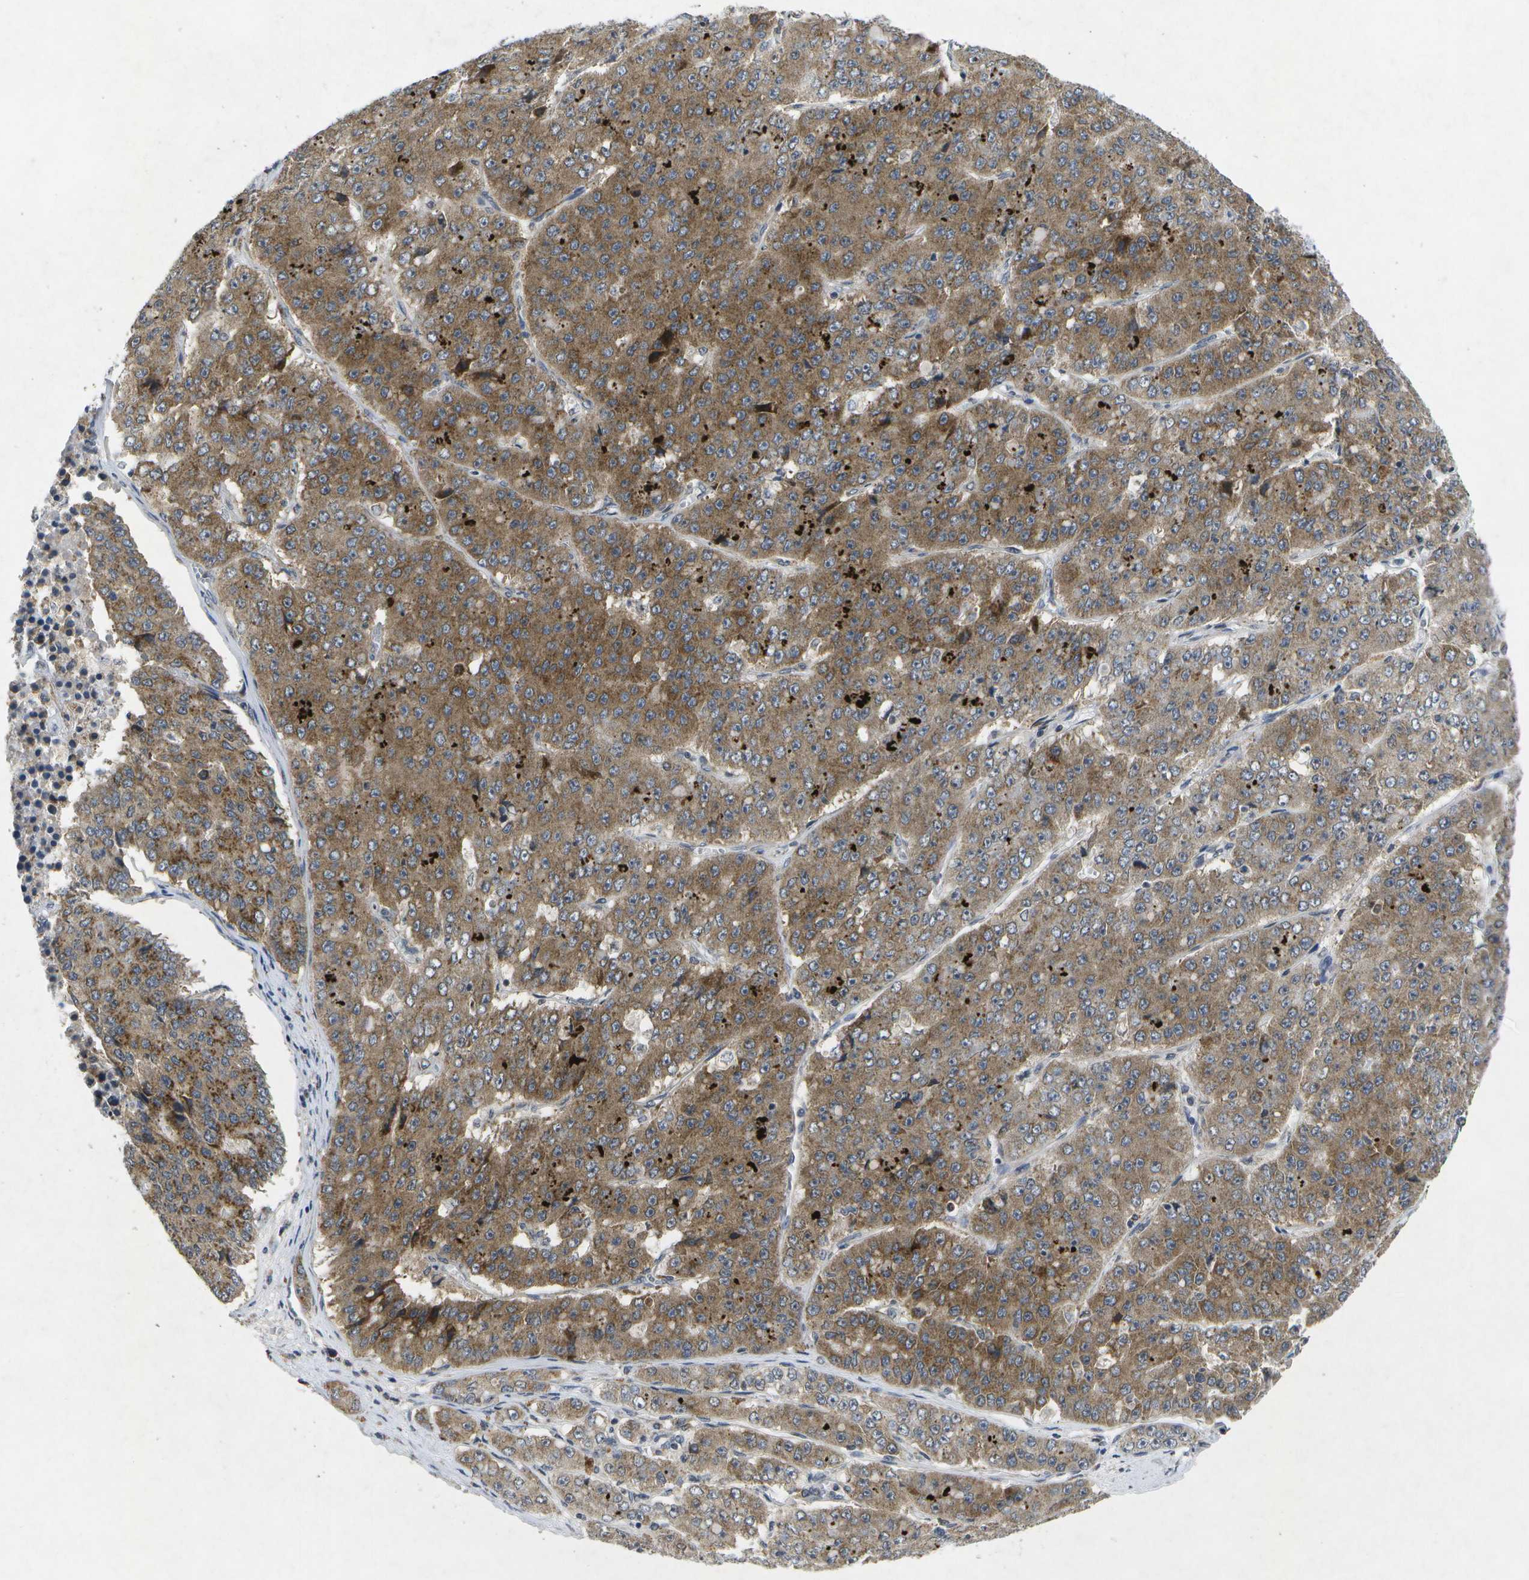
{"staining": {"intensity": "moderate", "quantity": ">75%", "location": "cytoplasmic/membranous"}, "tissue": "pancreatic cancer", "cell_type": "Tumor cells", "image_type": "cancer", "snomed": [{"axis": "morphology", "description": "Adenocarcinoma, NOS"}, {"axis": "topography", "description": "Pancreas"}], "caption": "Approximately >75% of tumor cells in human pancreatic adenocarcinoma reveal moderate cytoplasmic/membranous protein positivity as visualized by brown immunohistochemical staining.", "gene": "KDELR1", "patient": {"sex": "male", "age": 50}}